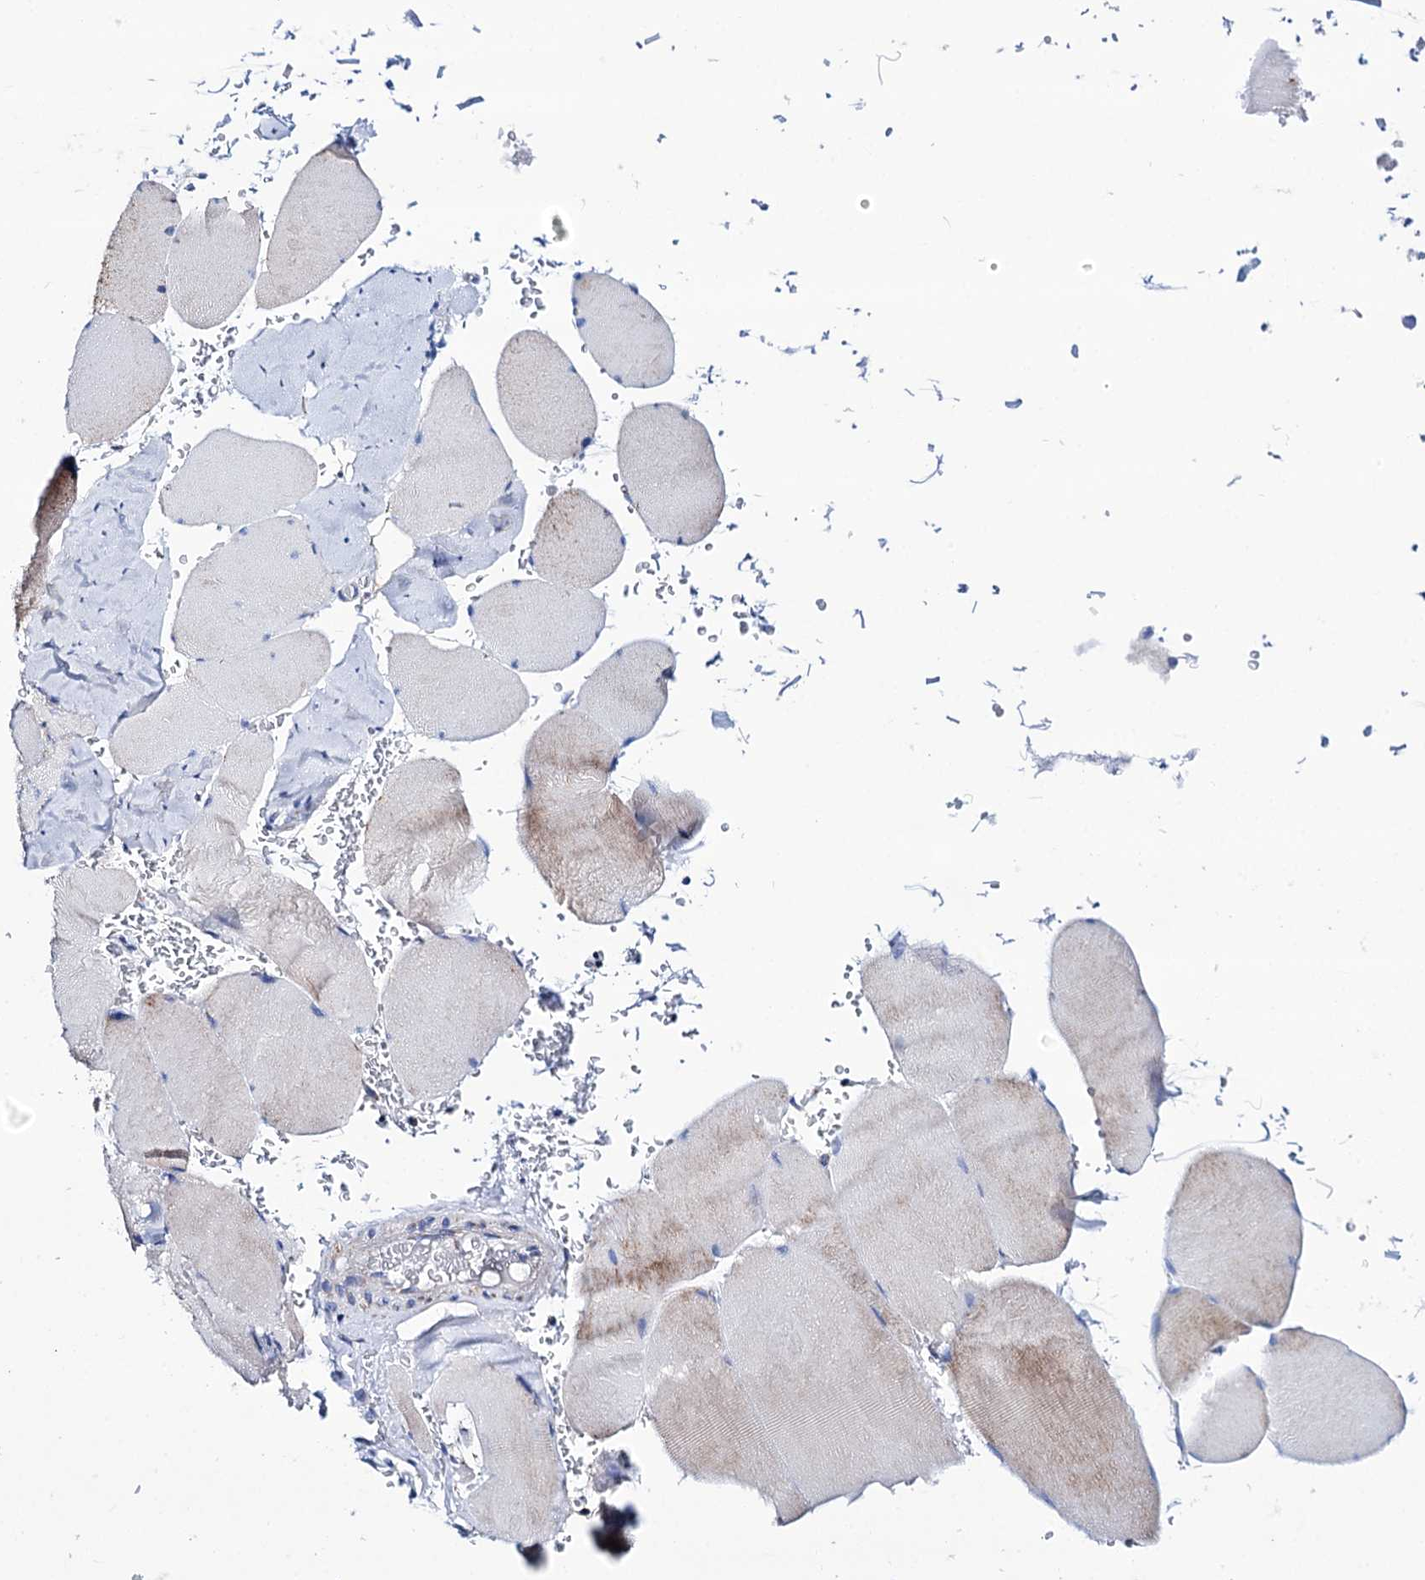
{"staining": {"intensity": "moderate", "quantity": "25%-75%", "location": "cytoplasmic/membranous"}, "tissue": "skeletal muscle", "cell_type": "Myocytes", "image_type": "normal", "snomed": [{"axis": "morphology", "description": "Normal tissue, NOS"}, {"axis": "topography", "description": "Skeletal muscle"}, {"axis": "topography", "description": "Head-Neck"}], "caption": "Protein expression by immunohistochemistry reveals moderate cytoplasmic/membranous expression in approximately 25%-75% of myocytes in normal skeletal muscle. (DAB (3,3'-diaminobenzidine) = brown stain, brightfield microscopy at high magnification).", "gene": "UBASH3B", "patient": {"sex": "male", "age": 66}}